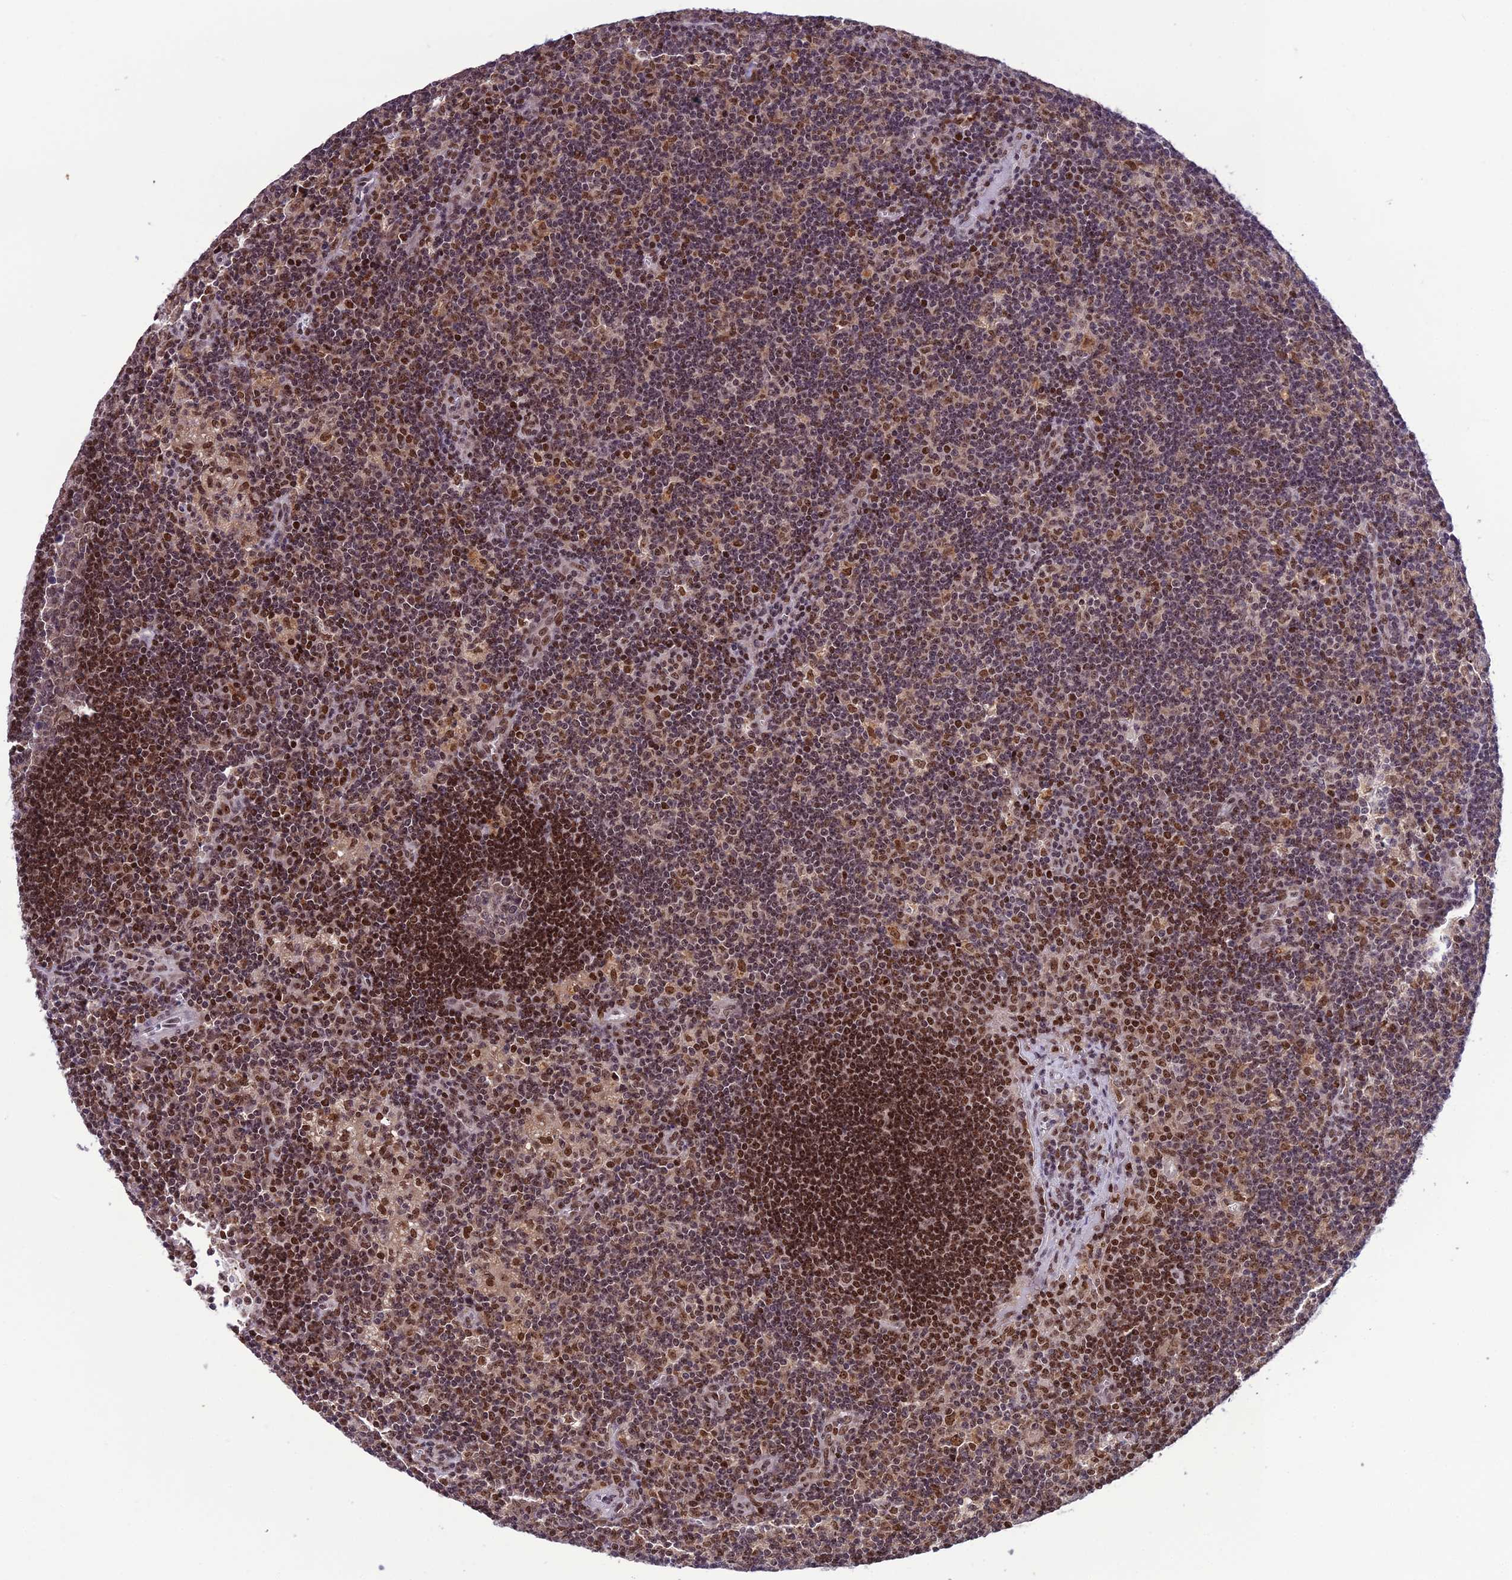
{"staining": {"intensity": "moderate", "quantity": "<25%", "location": "nuclear"}, "tissue": "lymph node", "cell_type": "Germinal center cells", "image_type": "normal", "snomed": [{"axis": "morphology", "description": "Normal tissue, NOS"}, {"axis": "topography", "description": "Lymph node"}], "caption": "This micrograph reveals unremarkable lymph node stained with IHC to label a protein in brown. The nuclear of germinal center cells show moderate positivity for the protein. Nuclei are counter-stained blue.", "gene": "MIS12", "patient": {"sex": "male", "age": 58}}